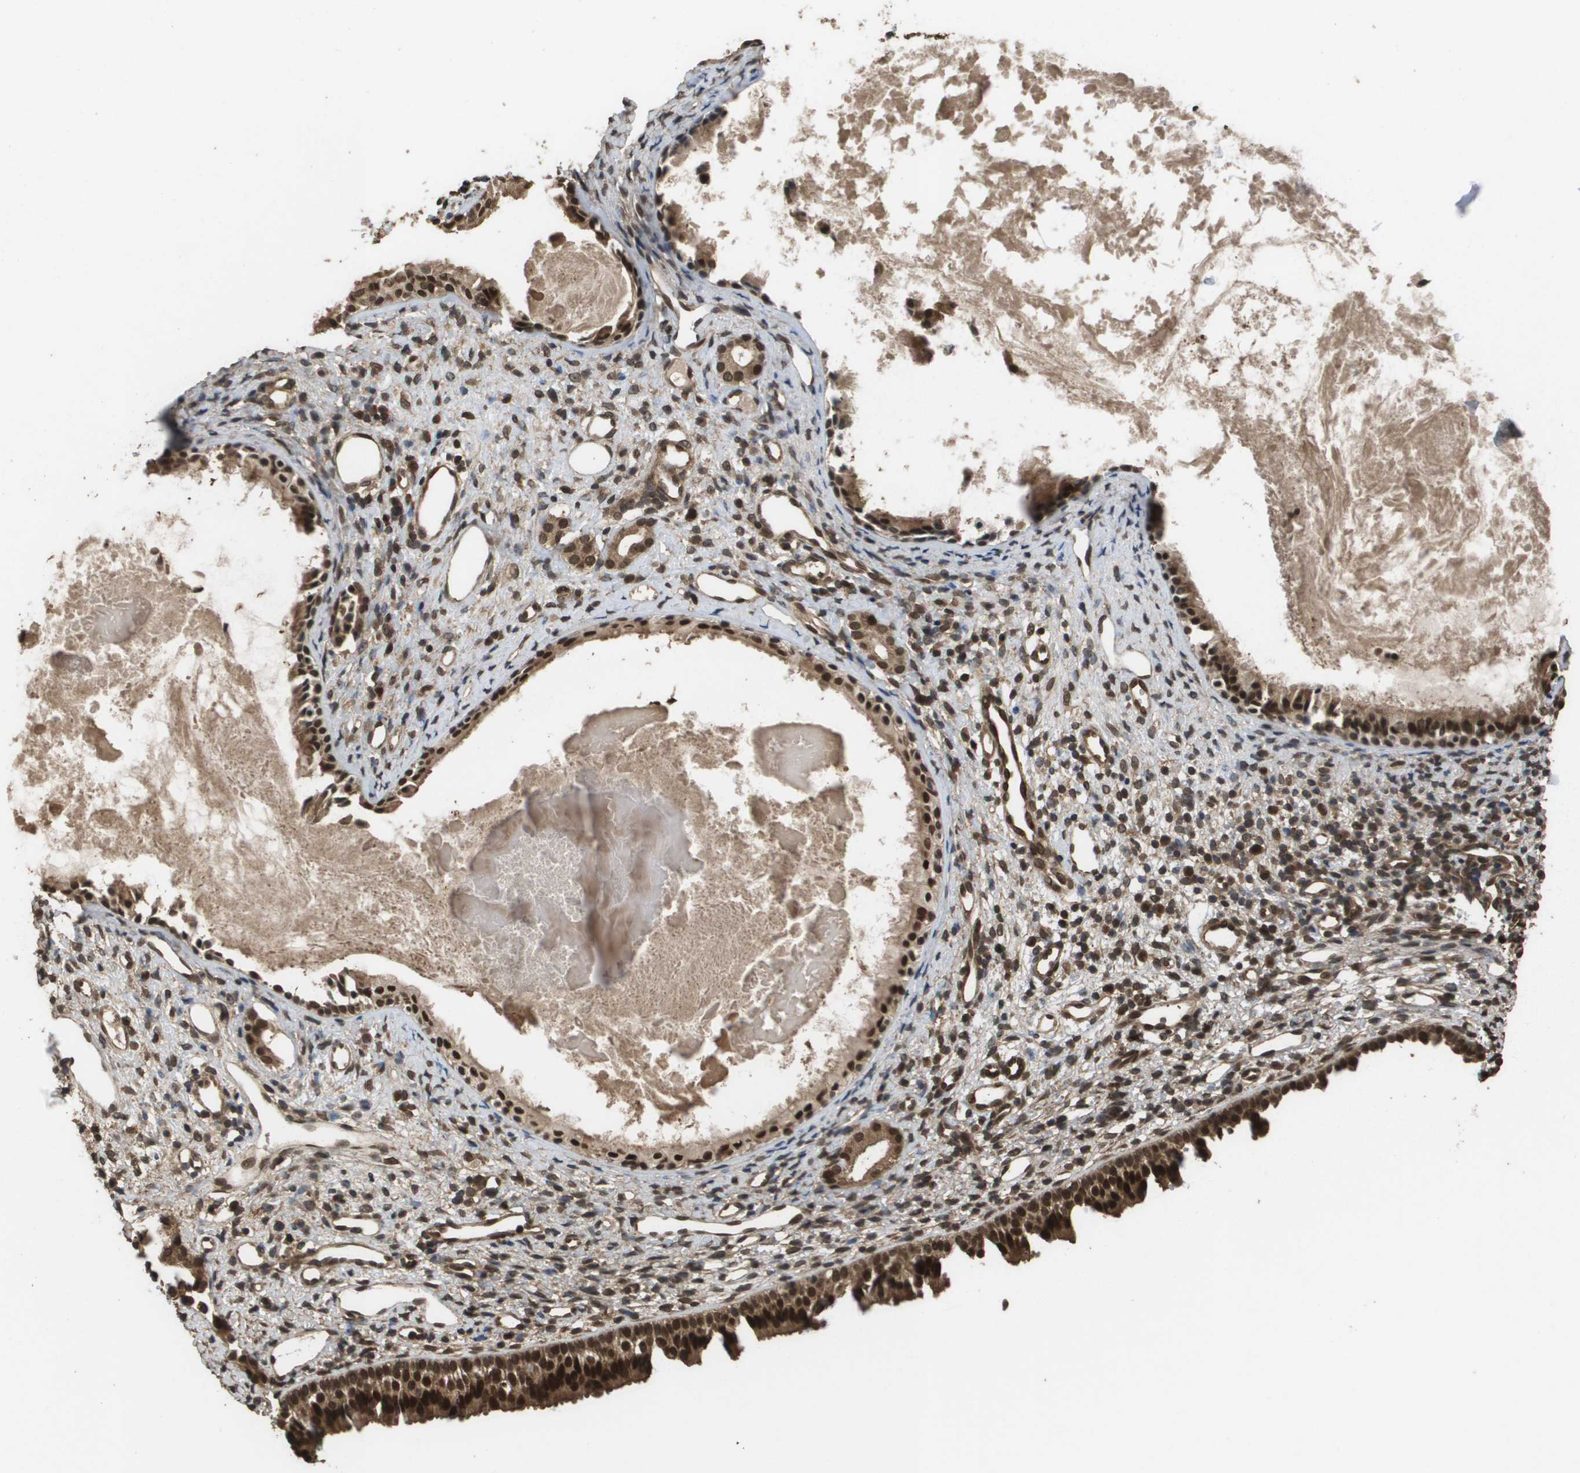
{"staining": {"intensity": "strong", "quantity": ">75%", "location": "cytoplasmic/membranous,nuclear"}, "tissue": "nasopharynx", "cell_type": "Respiratory epithelial cells", "image_type": "normal", "snomed": [{"axis": "morphology", "description": "Normal tissue, NOS"}, {"axis": "topography", "description": "Nasopharynx"}], "caption": "Brown immunohistochemical staining in unremarkable human nasopharynx demonstrates strong cytoplasmic/membranous,nuclear positivity in about >75% of respiratory epithelial cells. The staining is performed using DAB (3,3'-diaminobenzidine) brown chromogen to label protein expression. The nuclei are counter-stained blue using hematoxylin.", "gene": "AXIN2", "patient": {"sex": "male", "age": 22}}